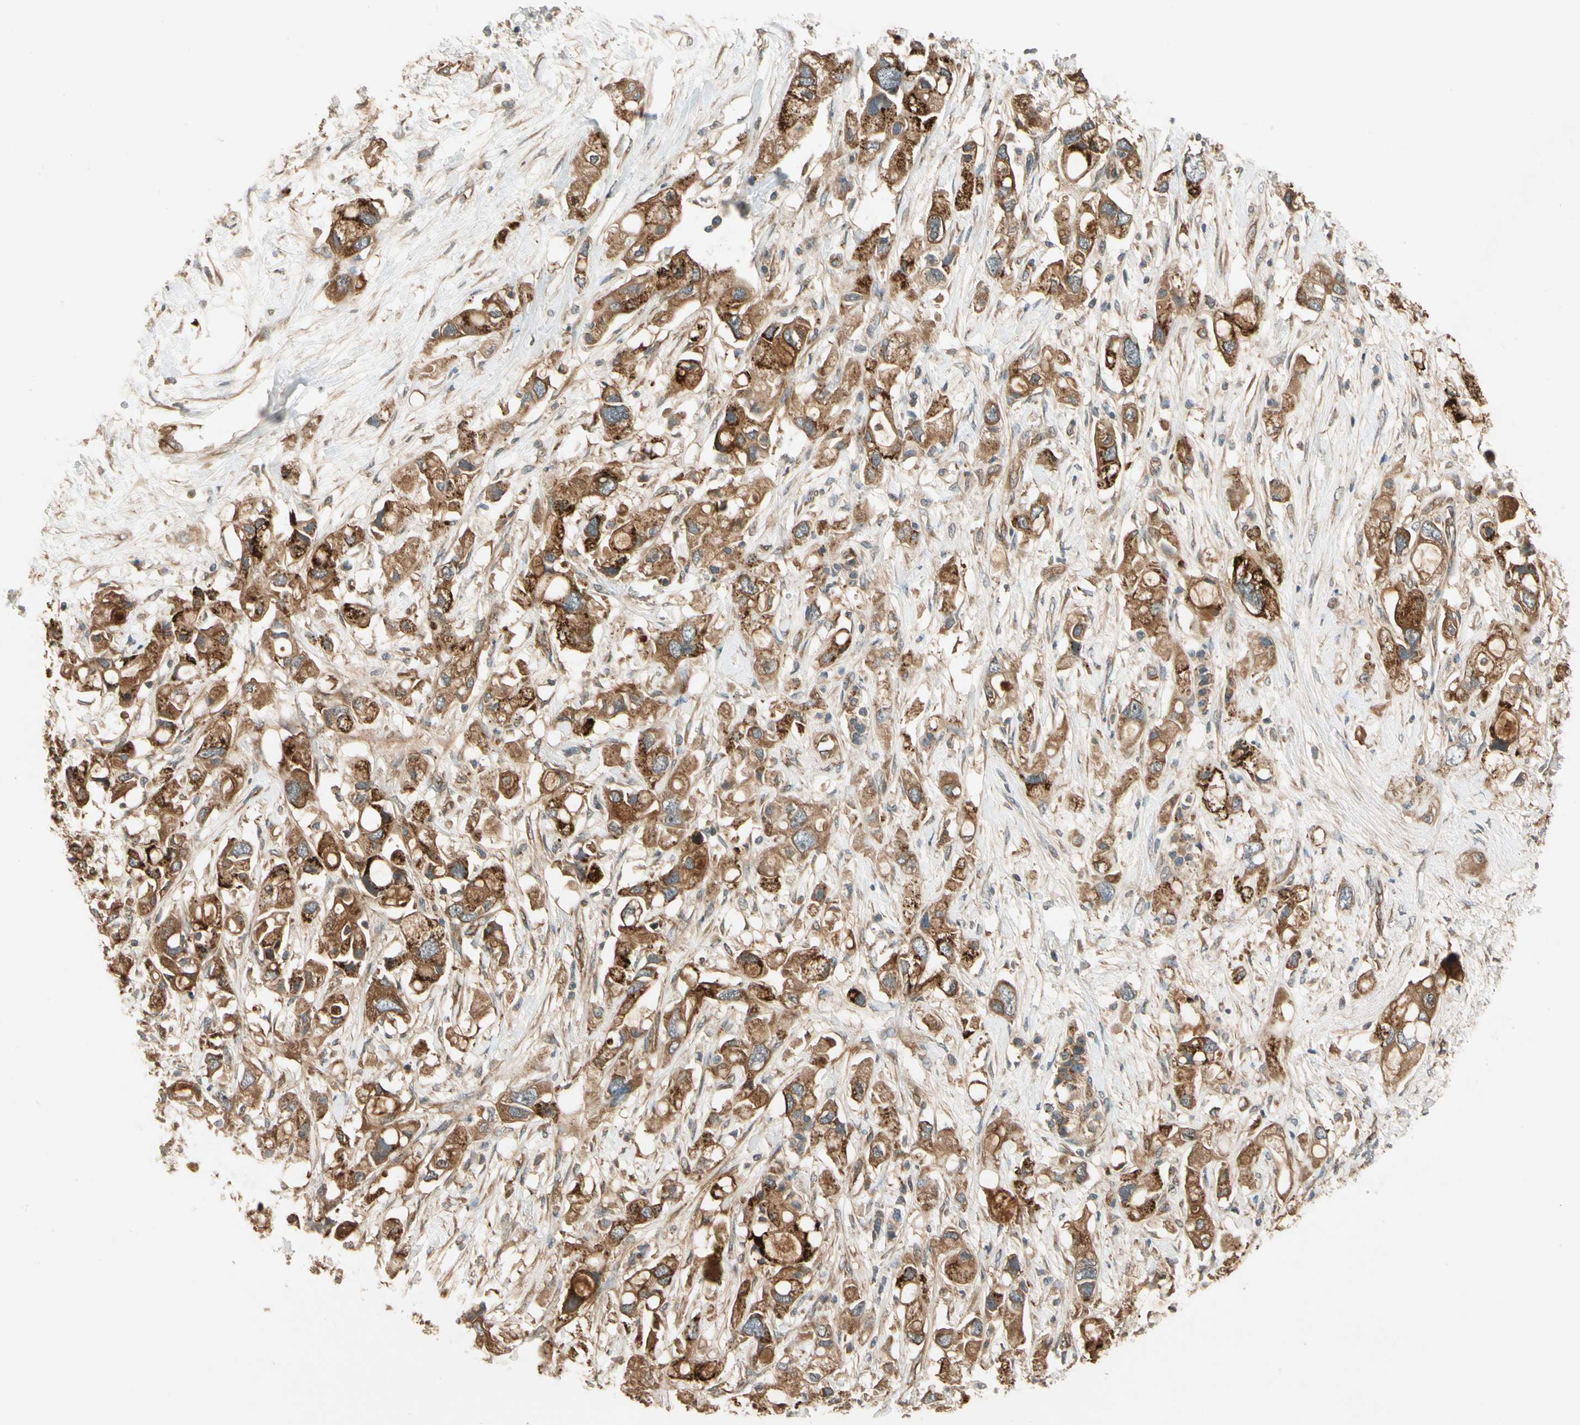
{"staining": {"intensity": "moderate", "quantity": "25%-75%", "location": "cytoplasmic/membranous"}, "tissue": "pancreatic cancer", "cell_type": "Tumor cells", "image_type": "cancer", "snomed": [{"axis": "morphology", "description": "Adenocarcinoma, NOS"}, {"axis": "topography", "description": "Pancreas"}], "caption": "Human pancreatic cancer (adenocarcinoma) stained with a protein marker displays moderate staining in tumor cells.", "gene": "ROCK2", "patient": {"sex": "female", "age": 56}}